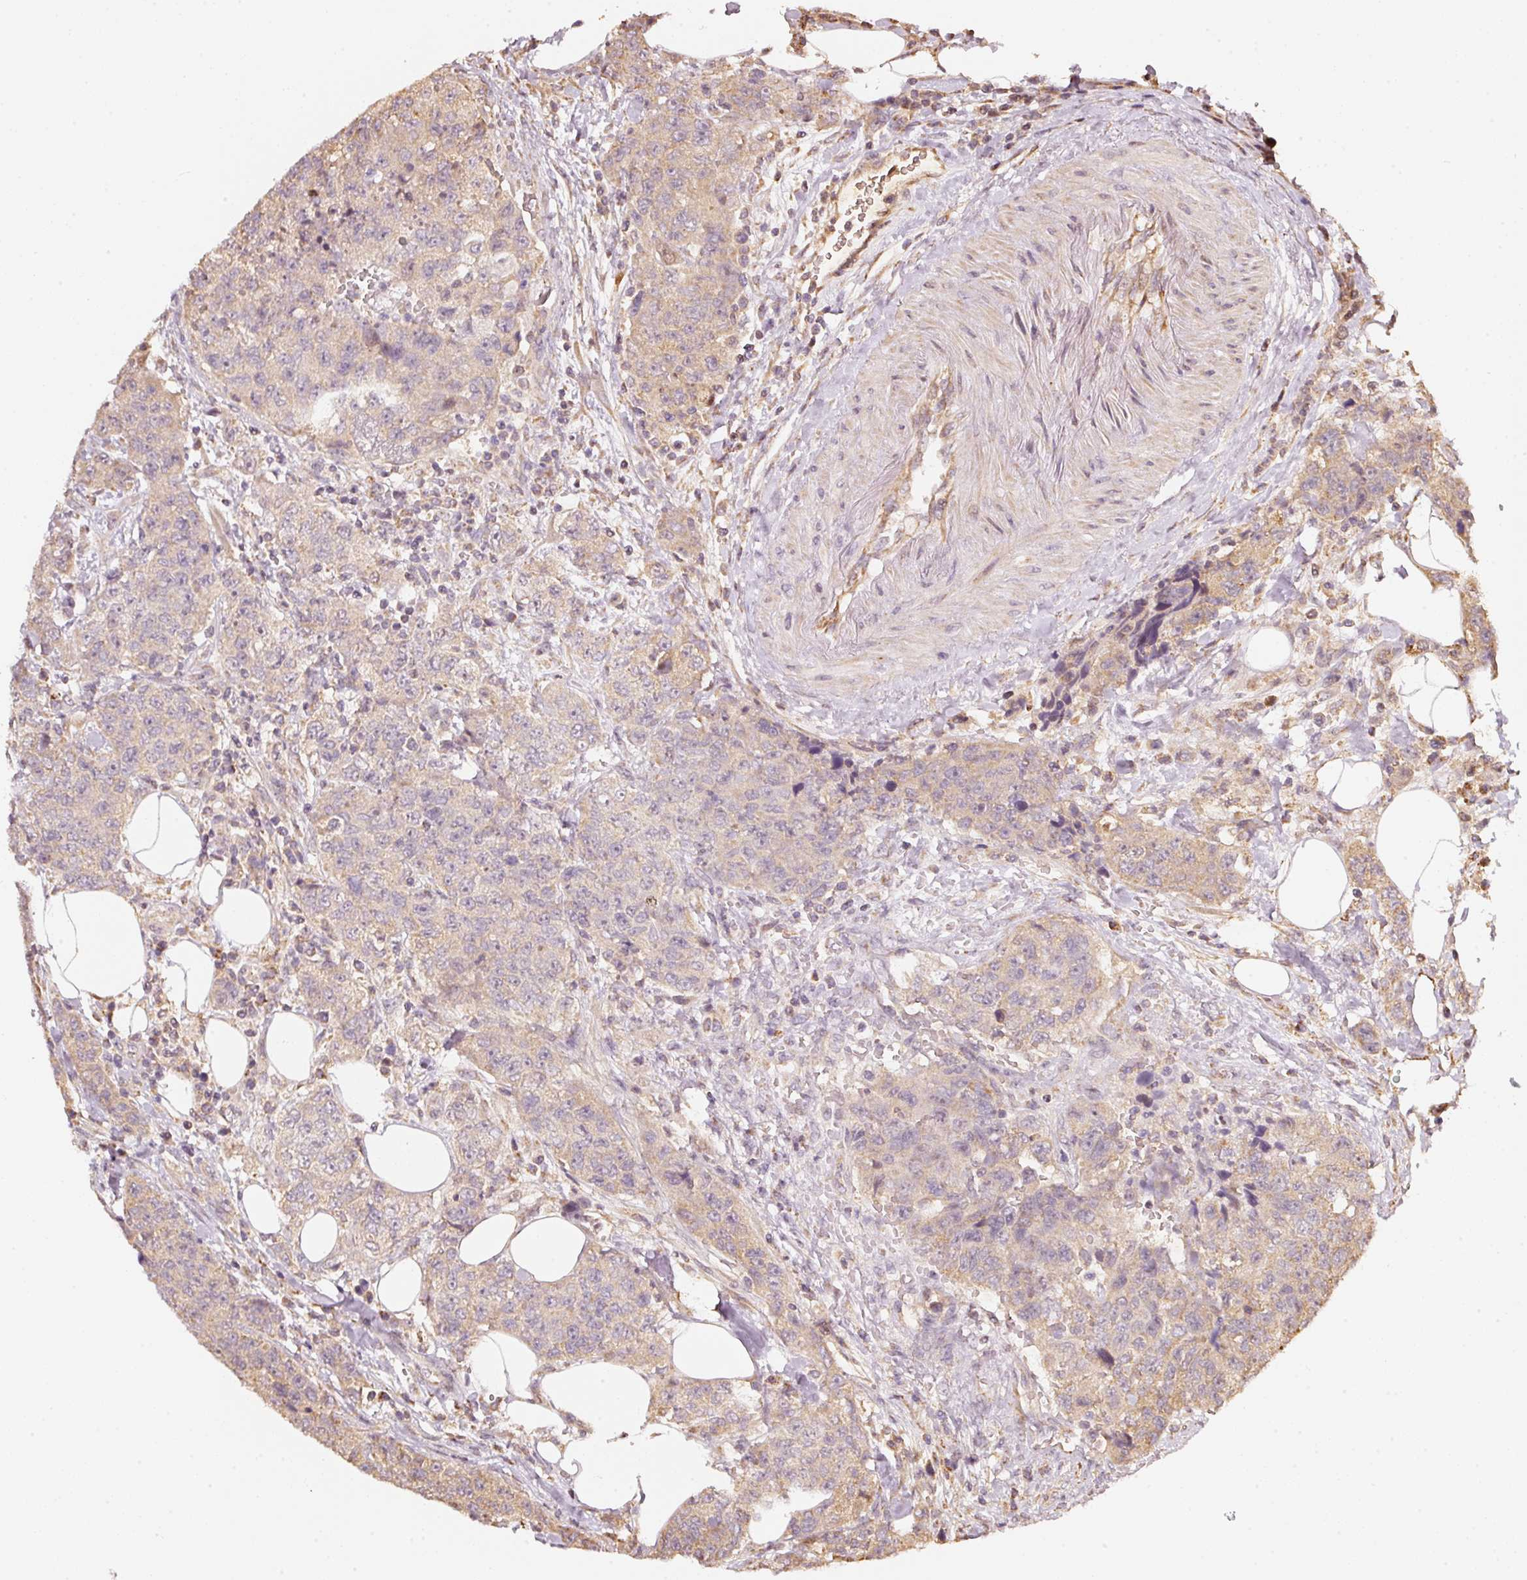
{"staining": {"intensity": "weak", "quantity": "25%-75%", "location": "cytoplasmic/membranous"}, "tissue": "urothelial cancer", "cell_type": "Tumor cells", "image_type": "cancer", "snomed": [{"axis": "morphology", "description": "Urothelial carcinoma, High grade"}, {"axis": "topography", "description": "Urinary bladder"}], "caption": "Urothelial cancer was stained to show a protein in brown. There is low levels of weak cytoplasmic/membranous staining in about 25%-75% of tumor cells.", "gene": "RAB35", "patient": {"sex": "female", "age": 78}}